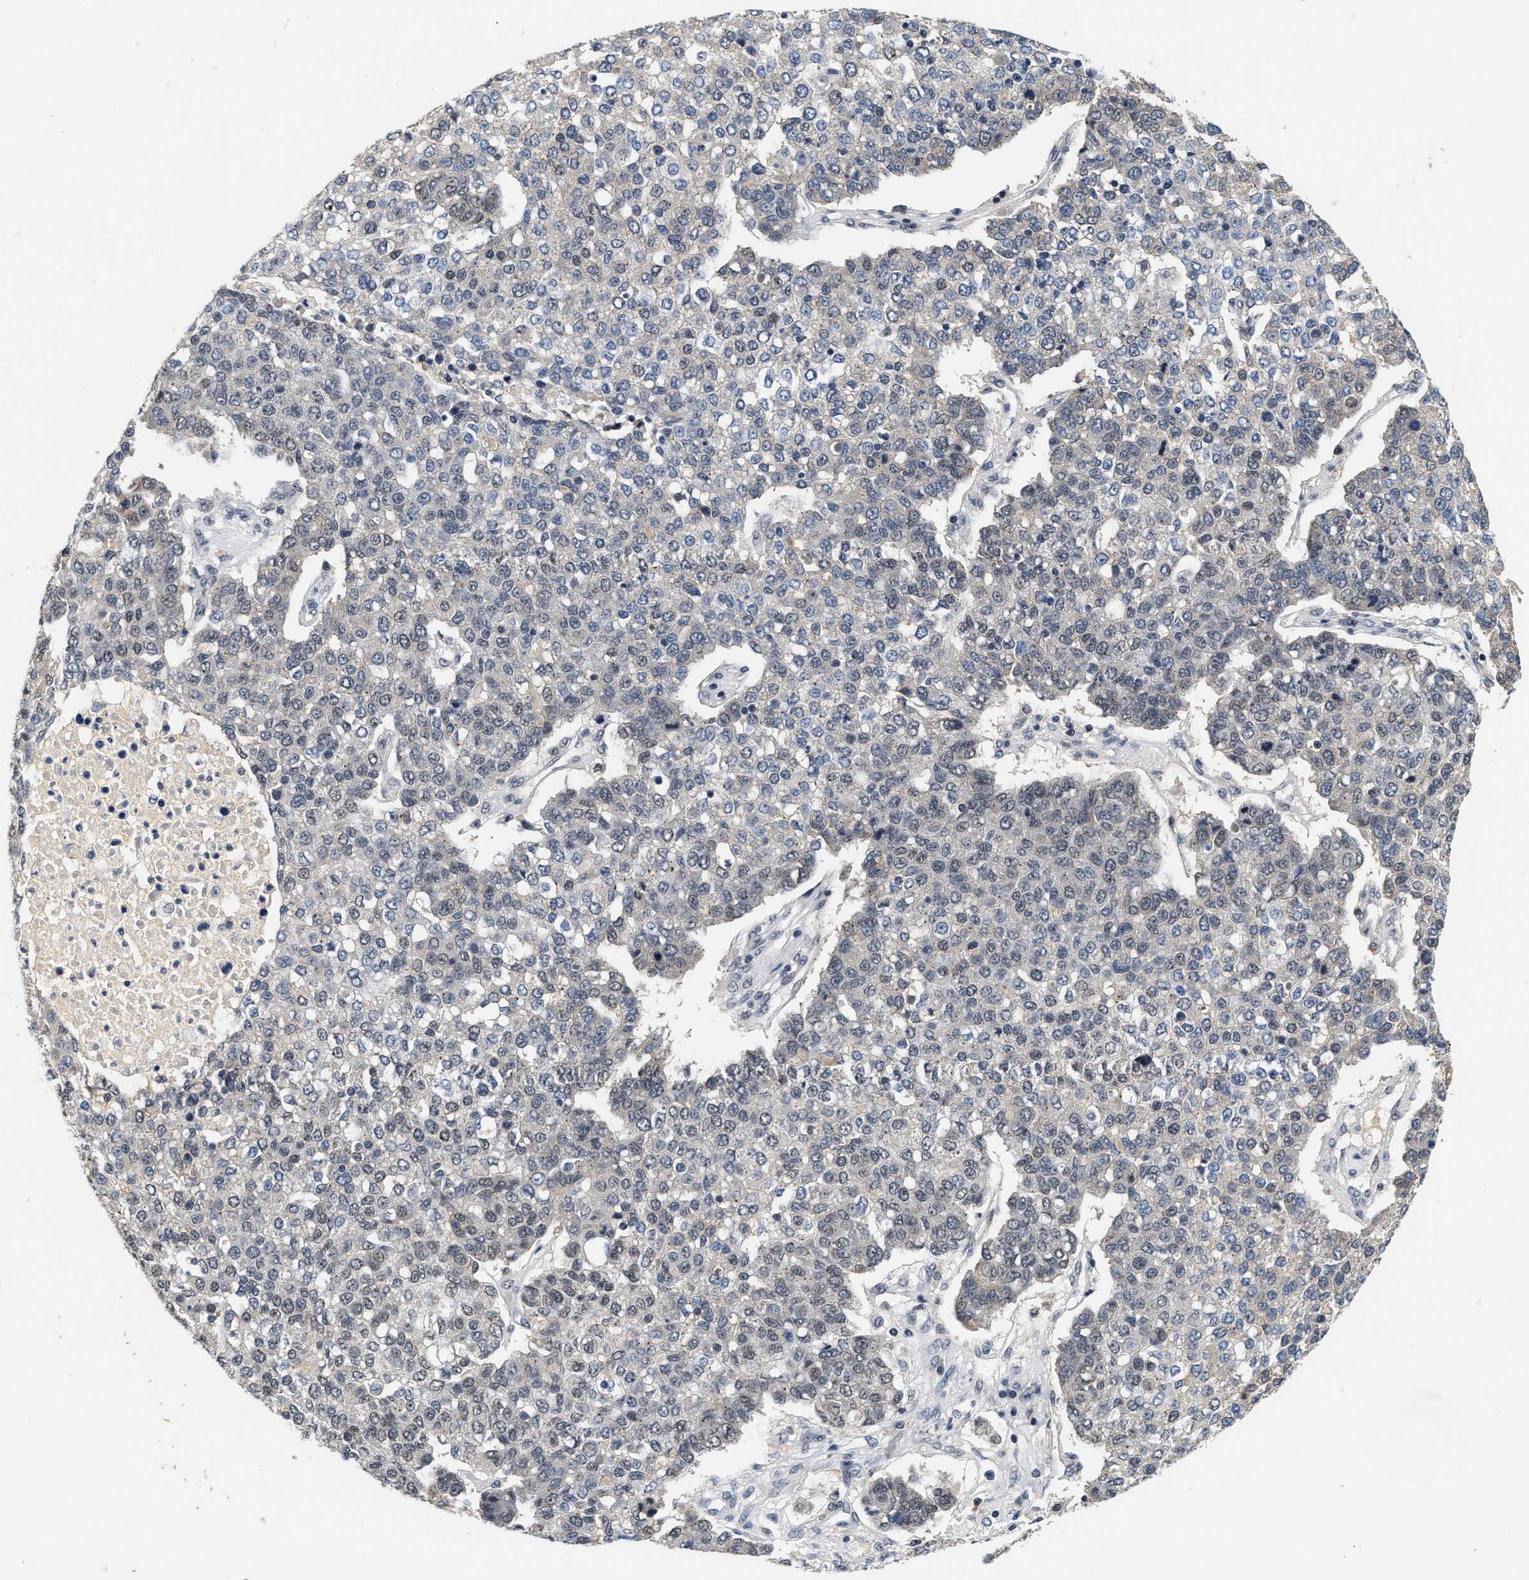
{"staining": {"intensity": "negative", "quantity": "none", "location": "none"}, "tissue": "pancreatic cancer", "cell_type": "Tumor cells", "image_type": "cancer", "snomed": [{"axis": "morphology", "description": "Adenocarcinoma, NOS"}, {"axis": "topography", "description": "Pancreas"}], "caption": "IHC of pancreatic adenocarcinoma shows no staining in tumor cells. (DAB immunohistochemistry (IHC) with hematoxylin counter stain).", "gene": "INIP", "patient": {"sex": "female", "age": 61}}